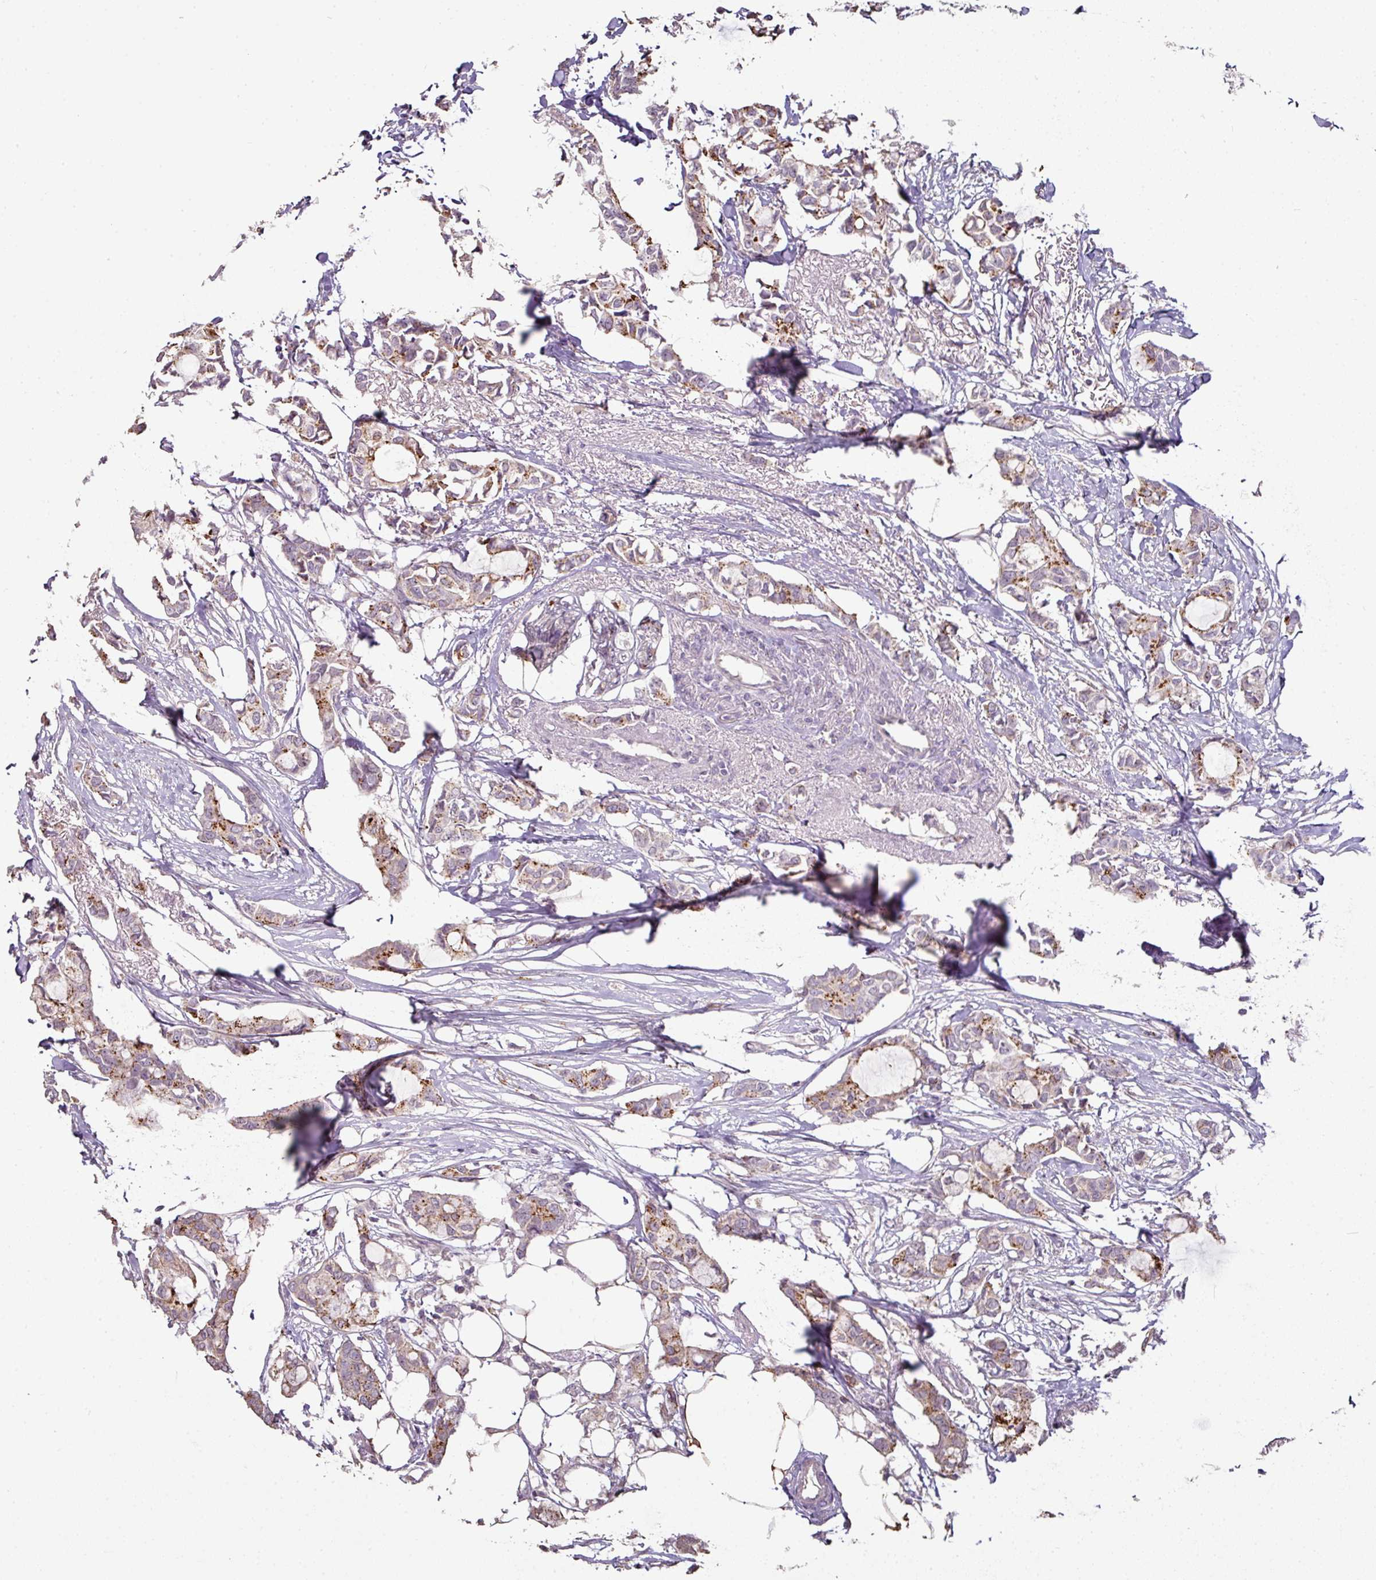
{"staining": {"intensity": "moderate", "quantity": "25%-75%", "location": "cytoplasmic/membranous"}, "tissue": "breast cancer", "cell_type": "Tumor cells", "image_type": "cancer", "snomed": [{"axis": "morphology", "description": "Duct carcinoma"}, {"axis": "topography", "description": "Breast"}], "caption": "The photomicrograph shows immunohistochemical staining of breast cancer (infiltrating ductal carcinoma). There is moderate cytoplasmic/membranous expression is seen in approximately 25%-75% of tumor cells.", "gene": "CXCR5", "patient": {"sex": "female", "age": 73}}